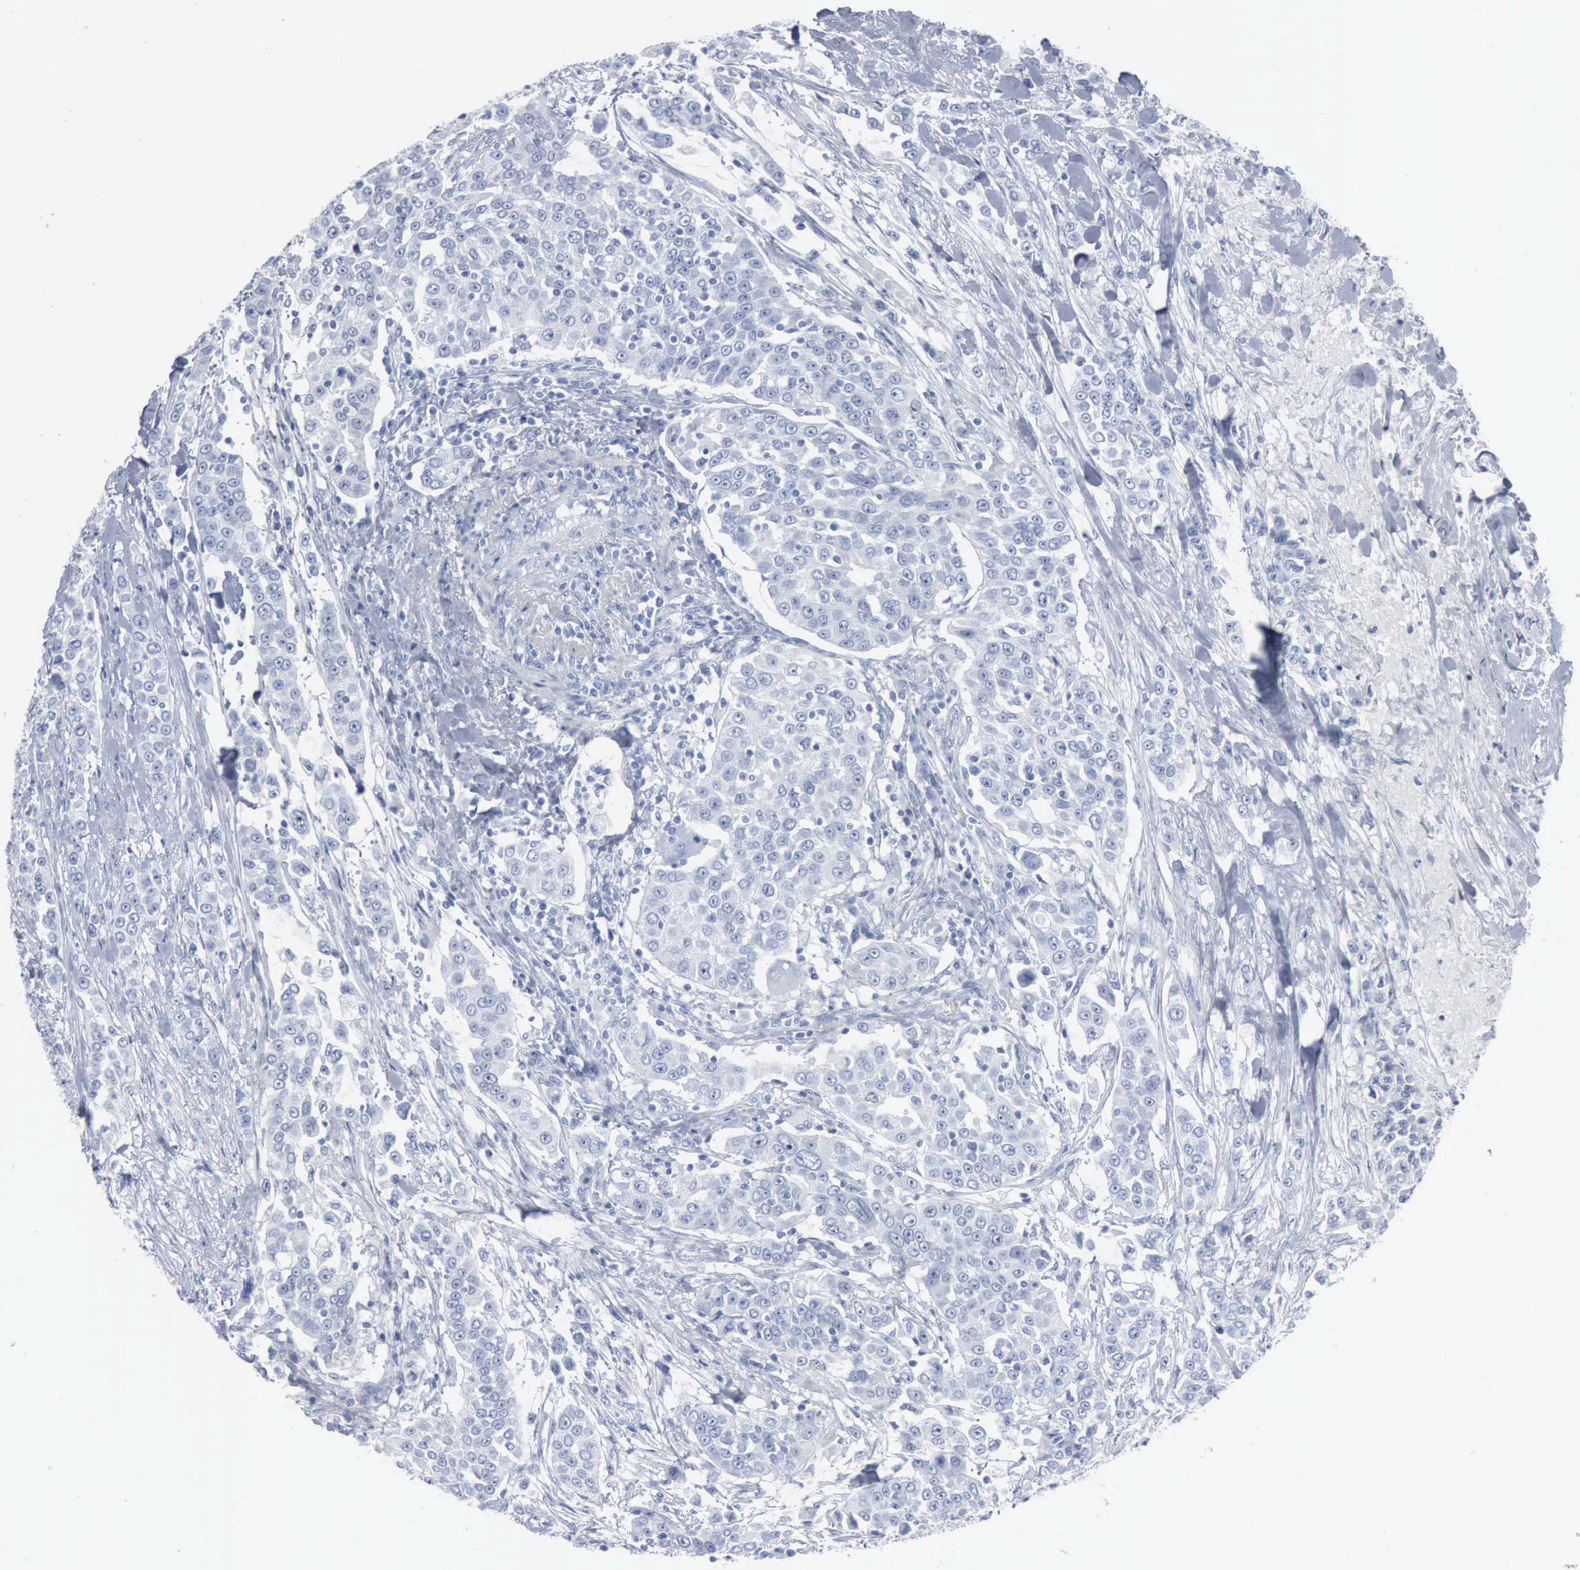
{"staining": {"intensity": "negative", "quantity": "none", "location": "none"}, "tissue": "urothelial cancer", "cell_type": "Tumor cells", "image_type": "cancer", "snomed": [{"axis": "morphology", "description": "Urothelial carcinoma, High grade"}, {"axis": "topography", "description": "Urinary bladder"}], "caption": "There is no significant expression in tumor cells of urothelial cancer.", "gene": "DMD", "patient": {"sex": "female", "age": 80}}